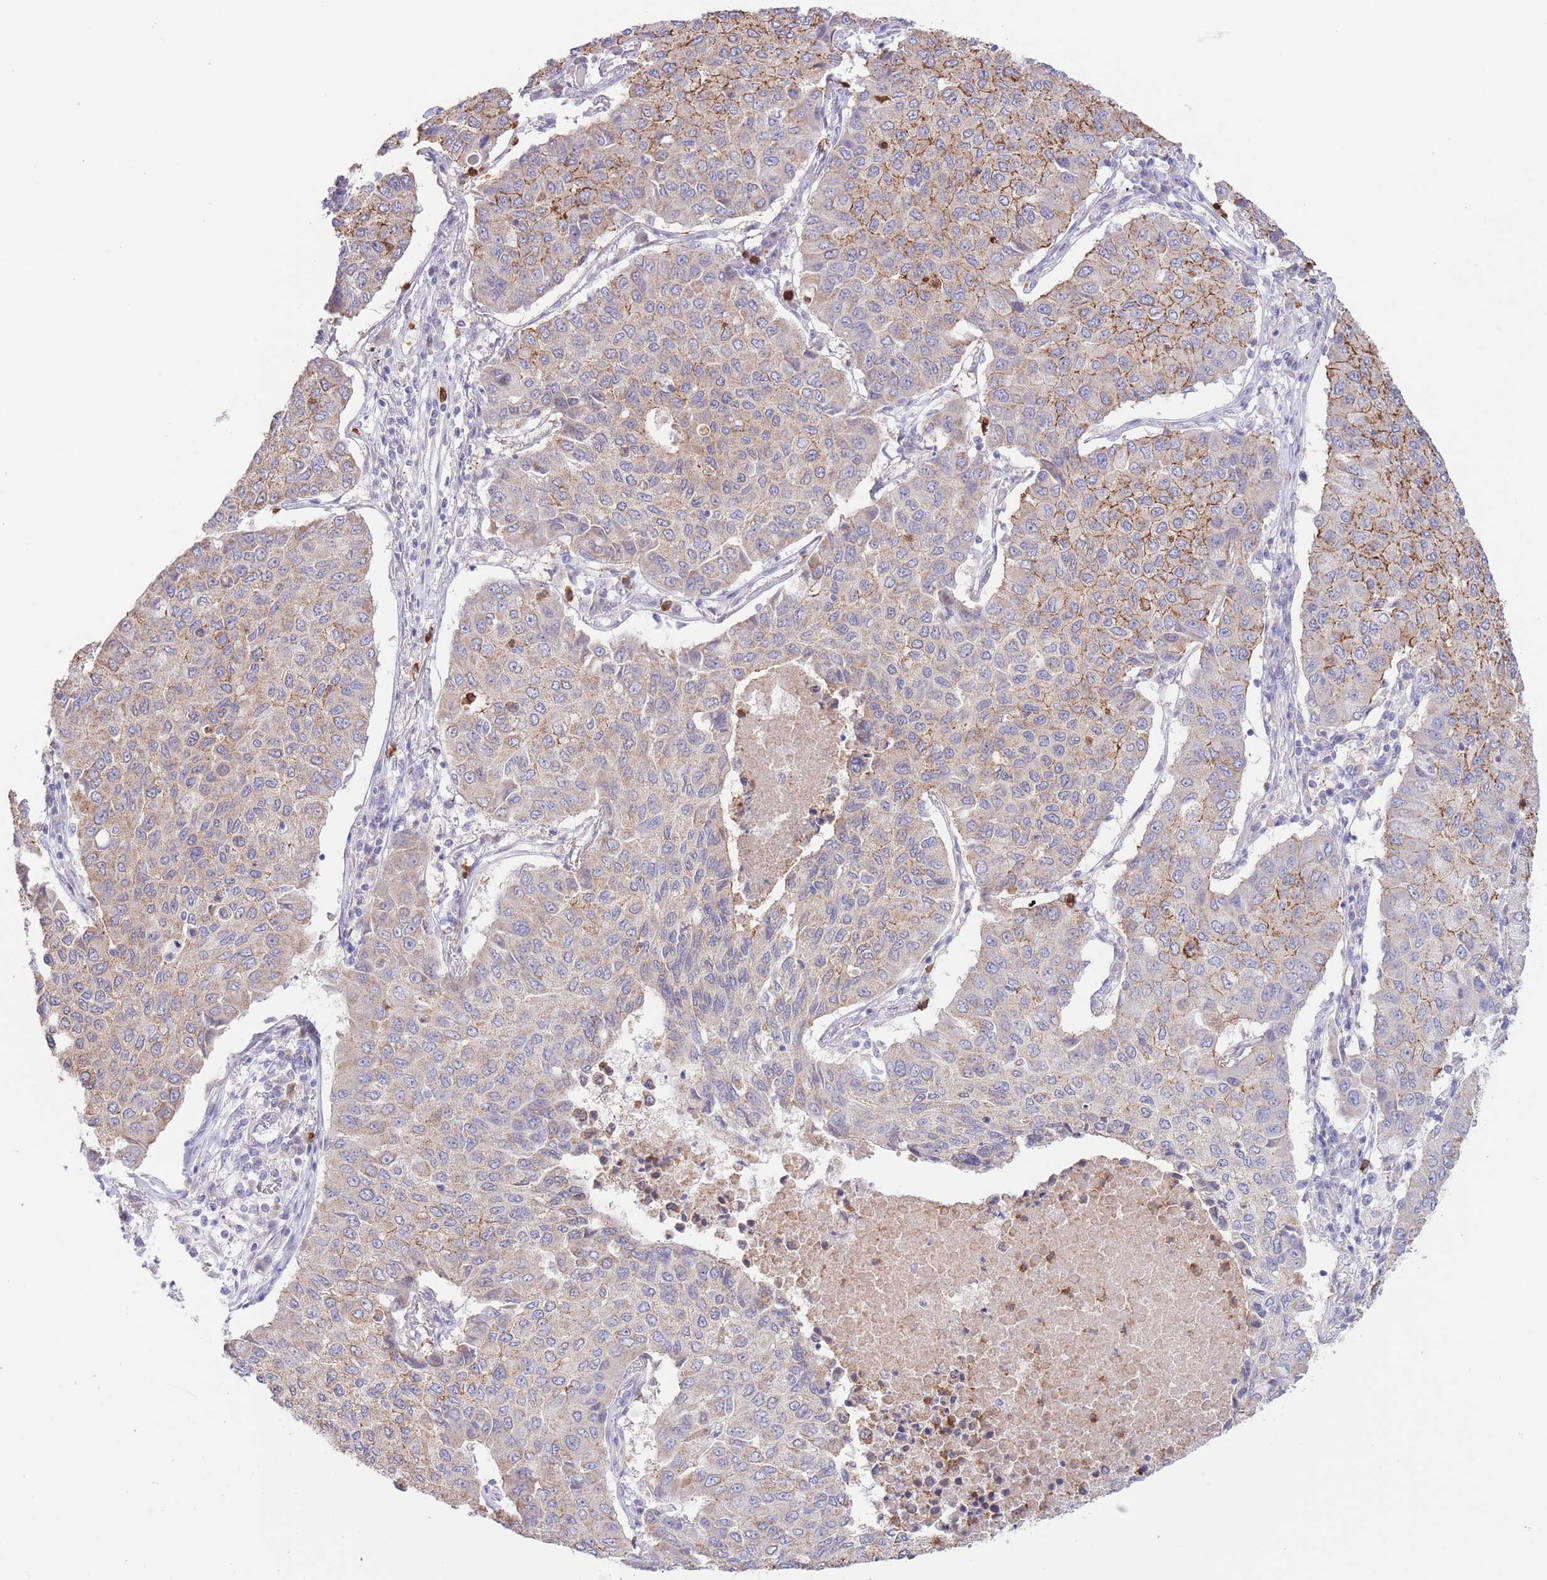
{"staining": {"intensity": "moderate", "quantity": "25%-75%", "location": "cytoplasmic/membranous"}, "tissue": "lung cancer", "cell_type": "Tumor cells", "image_type": "cancer", "snomed": [{"axis": "morphology", "description": "Squamous cell carcinoma, NOS"}, {"axis": "topography", "description": "Lung"}], "caption": "A histopathology image of human lung cancer (squamous cell carcinoma) stained for a protein shows moderate cytoplasmic/membranous brown staining in tumor cells.", "gene": "LCLAT1", "patient": {"sex": "male", "age": 74}}